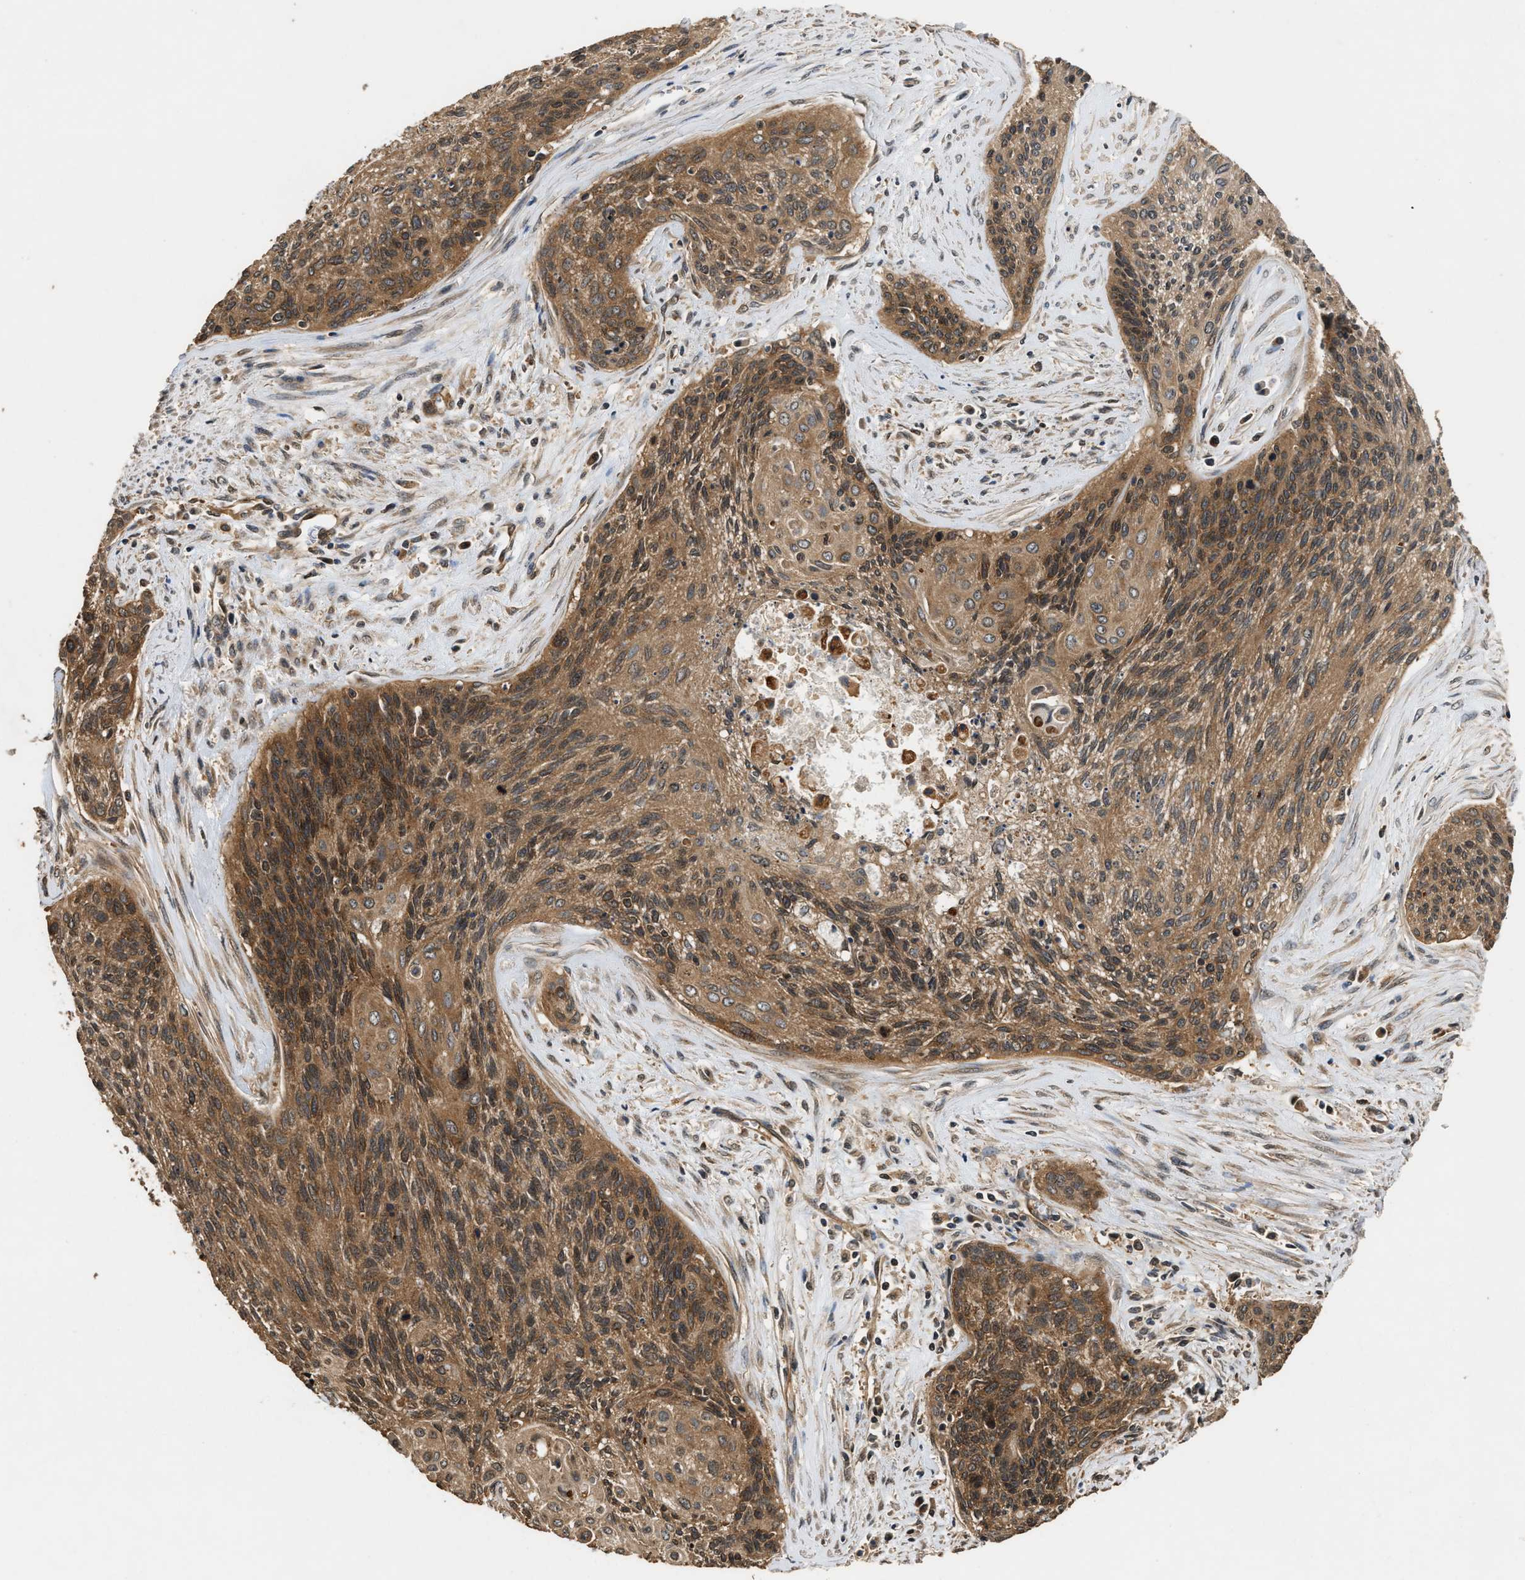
{"staining": {"intensity": "moderate", "quantity": ">75%", "location": "cytoplasmic/membranous"}, "tissue": "cervical cancer", "cell_type": "Tumor cells", "image_type": "cancer", "snomed": [{"axis": "morphology", "description": "Squamous cell carcinoma, NOS"}, {"axis": "topography", "description": "Cervix"}], "caption": "An image of cervical cancer stained for a protein displays moderate cytoplasmic/membranous brown staining in tumor cells.", "gene": "DNAJC2", "patient": {"sex": "female", "age": 55}}